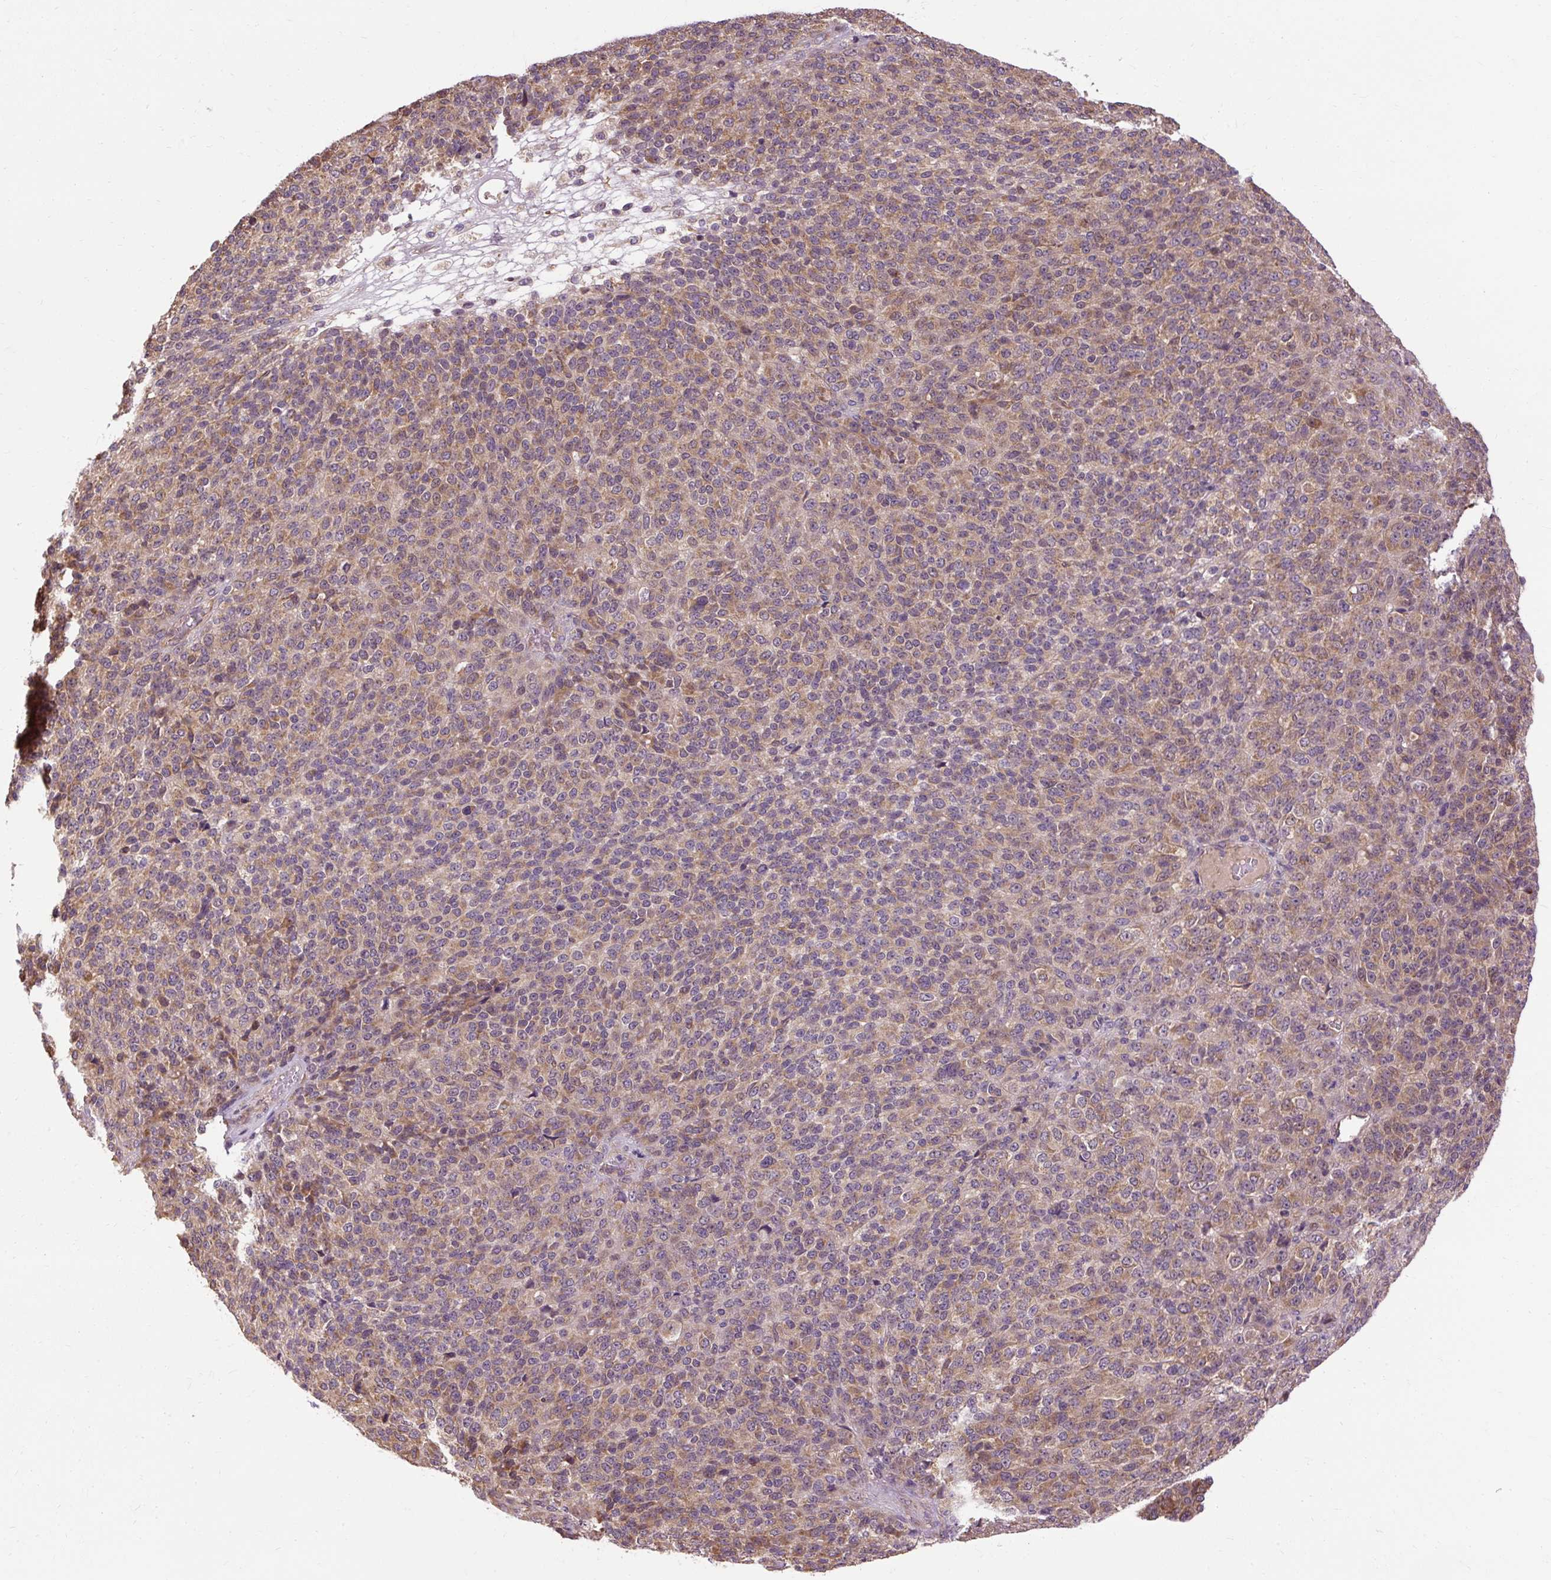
{"staining": {"intensity": "moderate", "quantity": ">75%", "location": "cytoplasmic/membranous"}, "tissue": "melanoma", "cell_type": "Tumor cells", "image_type": "cancer", "snomed": [{"axis": "morphology", "description": "Malignant melanoma, Metastatic site"}, {"axis": "topography", "description": "Brain"}], "caption": "Immunohistochemical staining of melanoma reveals medium levels of moderate cytoplasmic/membranous expression in approximately >75% of tumor cells. The protein of interest is shown in brown color, while the nuclei are stained blue.", "gene": "FLRT1", "patient": {"sex": "female", "age": 56}}